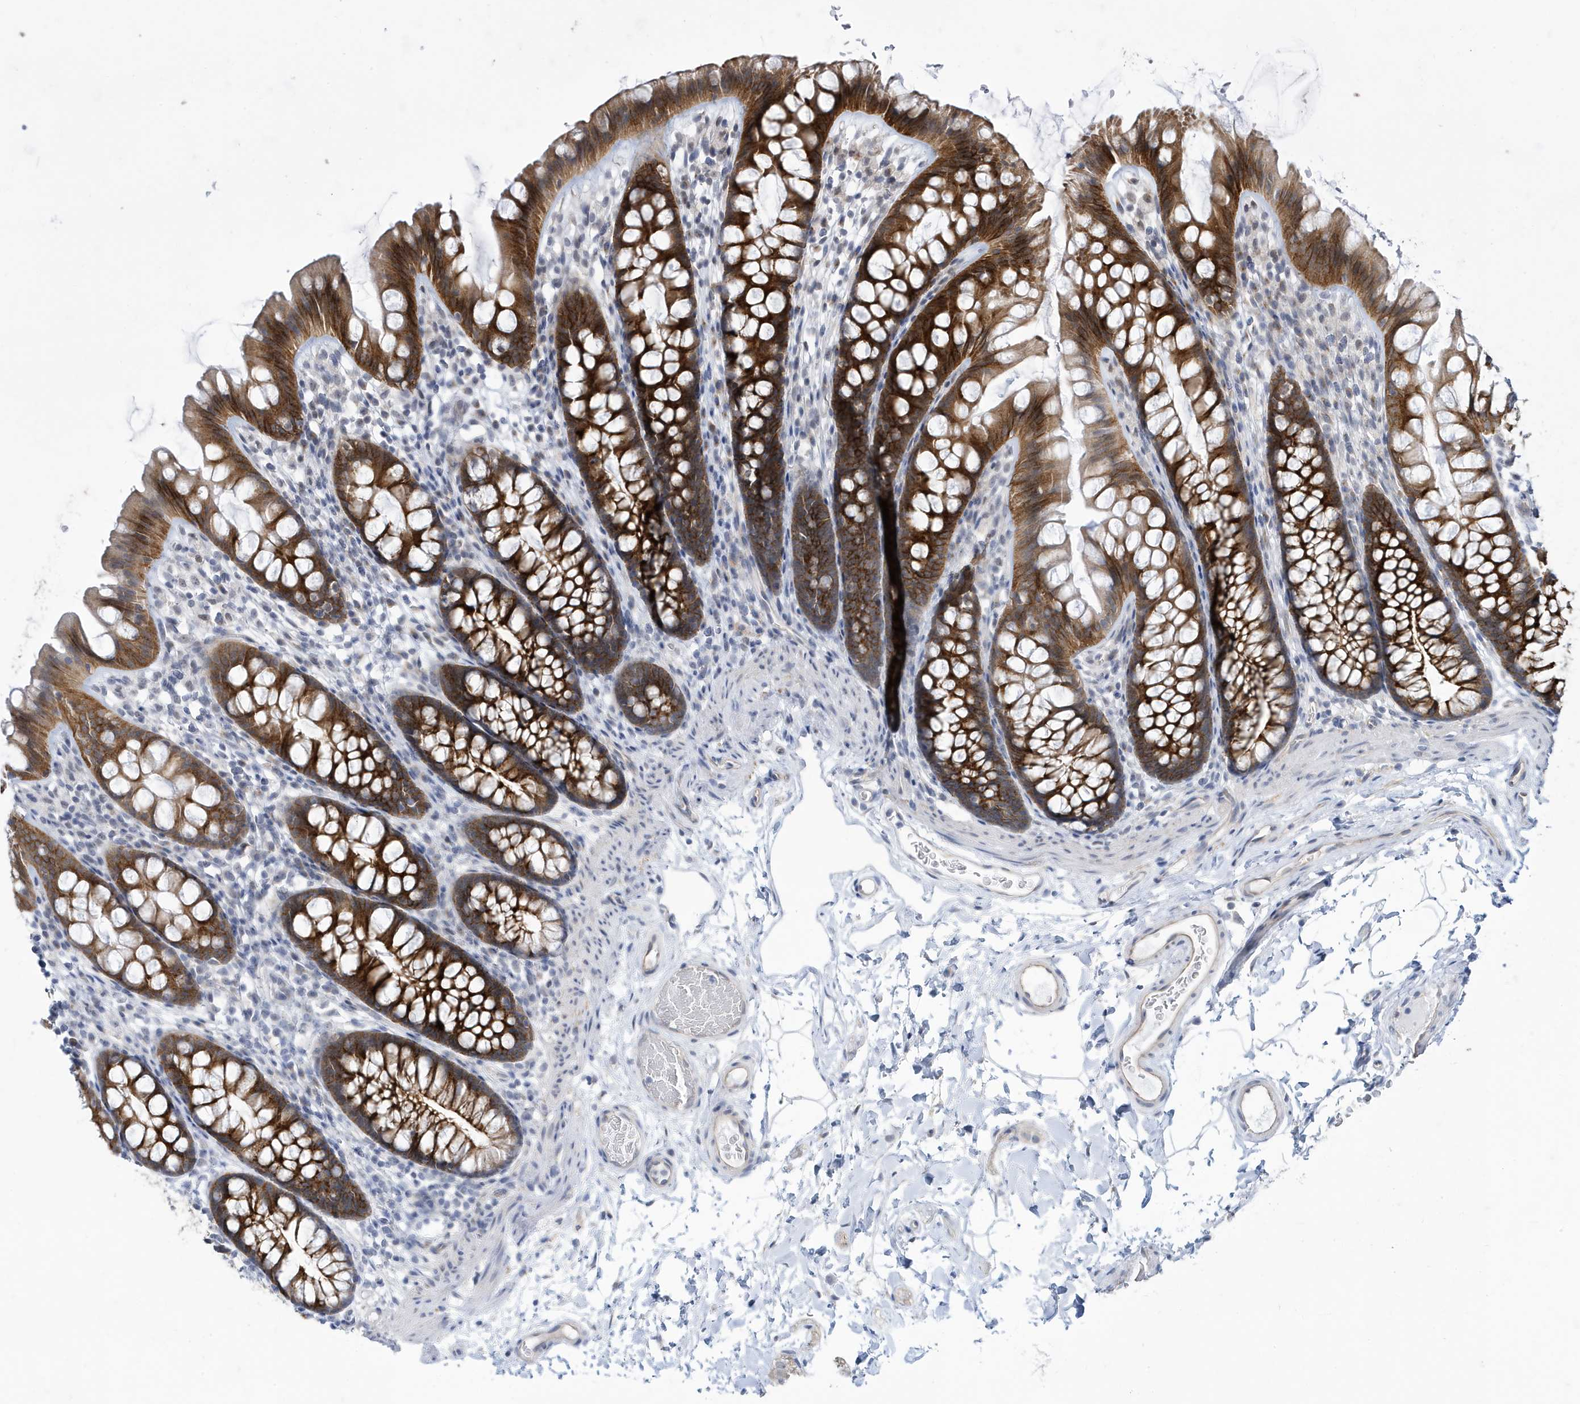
{"staining": {"intensity": "moderate", "quantity": "25%-75%", "location": "cytoplasmic/membranous"}, "tissue": "colon", "cell_type": "Endothelial cells", "image_type": "normal", "snomed": [{"axis": "morphology", "description": "Normal tissue, NOS"}, {"axis": "topography", "description": "Colon"}], "caption": "This micrograph reveals immunohistochemistry staining of unremarkable colon, with medium moderate cytoplasmic/membranous expression in approximately 25%-75% of endothelial cells.", "gene": "ZNF654", "patient": {"sex": "female", "age": 62}}